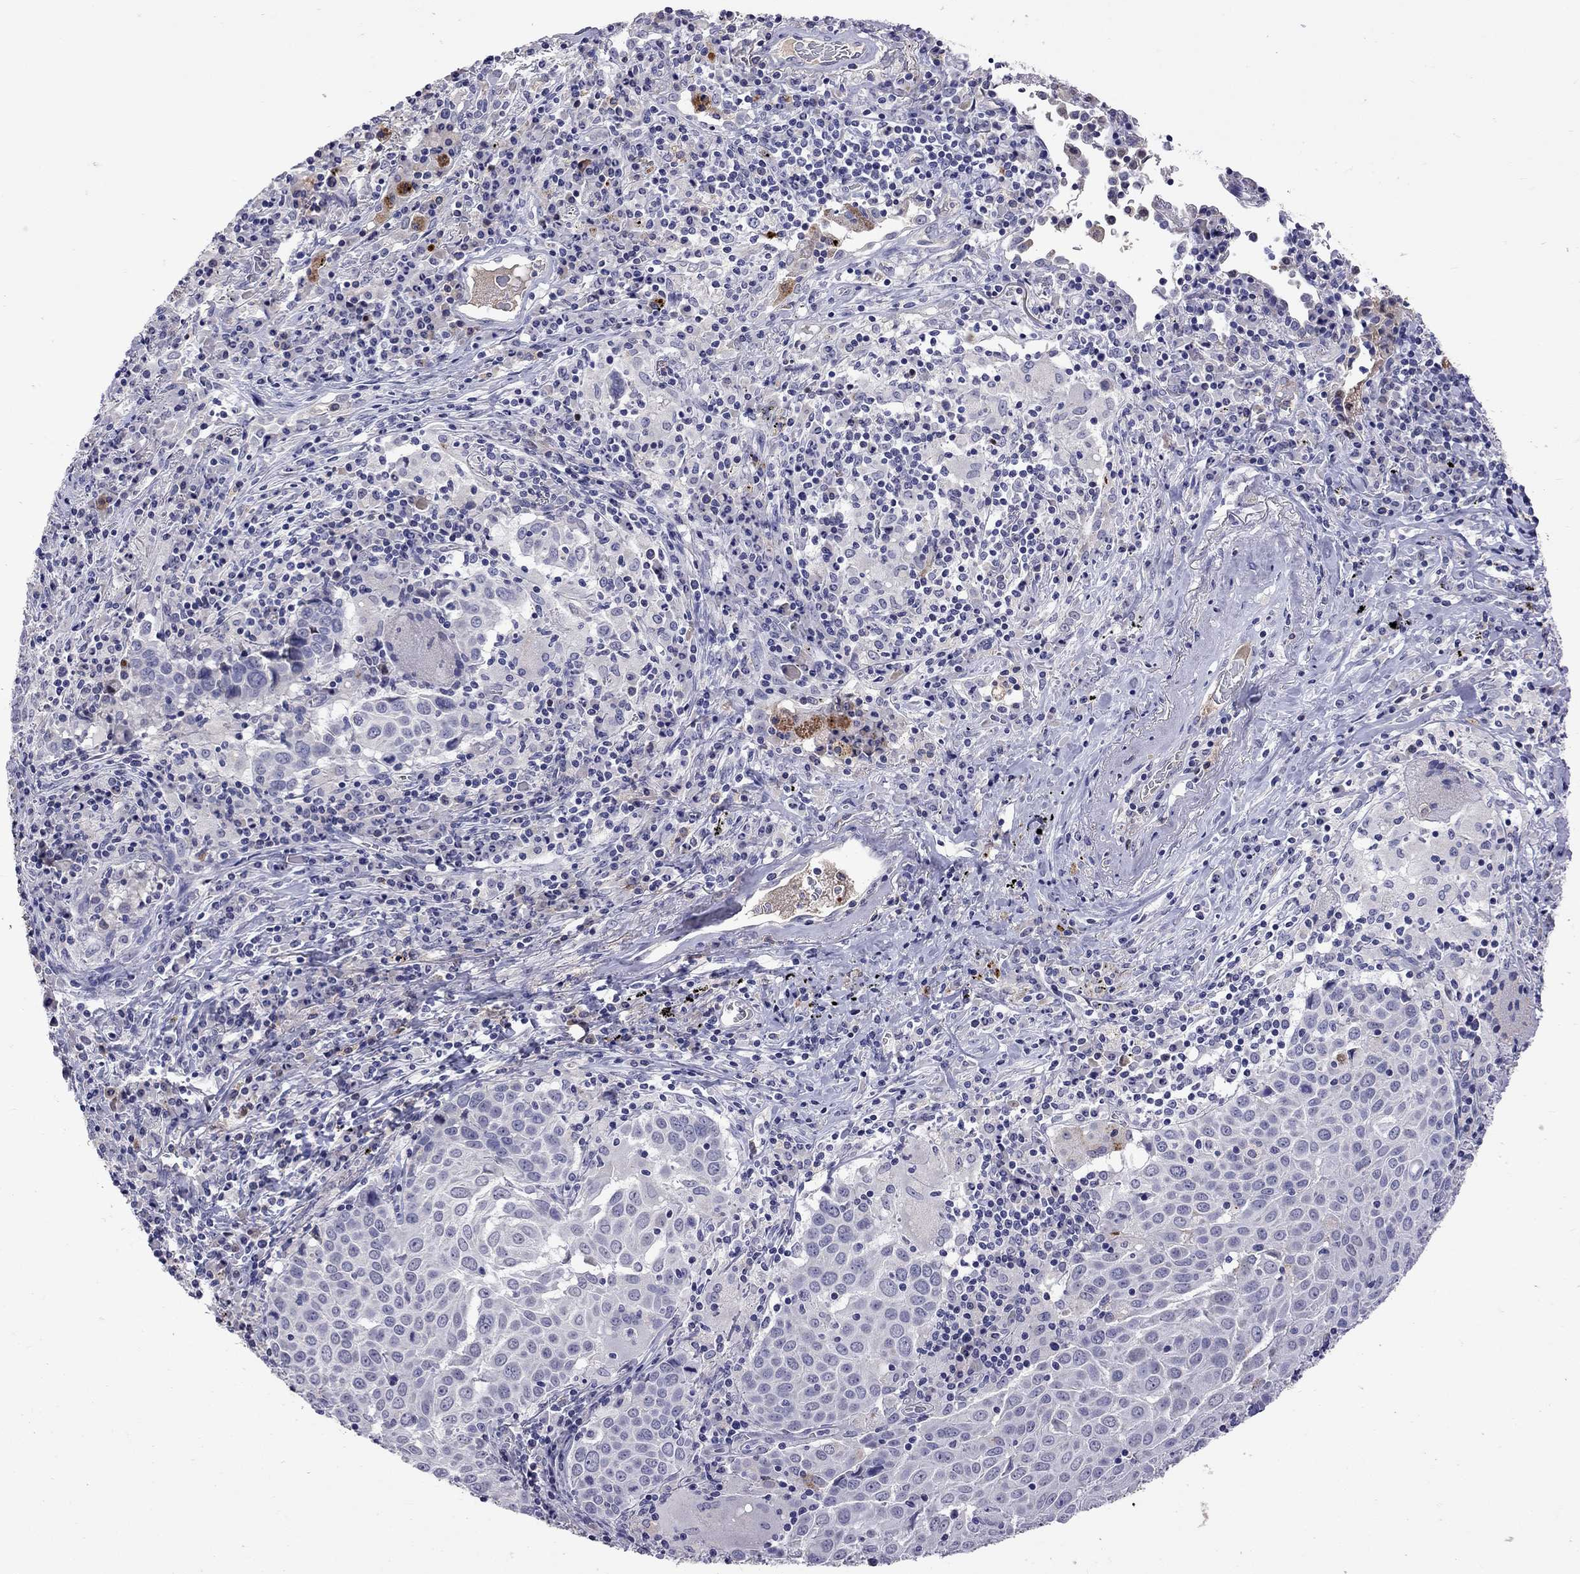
{"staining": {"intensity": "negative", "quantity": "none", "location": "none"}, "tissue": "lung cancer", "cell_type": "Tumor cells", "image_type": "cancer", "snomed": [{"axis": "morphology", "description": "Squamous cell carcinoma, NOS"}, {"axis": "topography", "description": "Lung"}], "caption": "This is an immunohistochemistry (IHC) photomicrograph of lung cancer. There is no positivity in tumor cells.", "gene": "SERPINA3", "patient": {"sex": "male", "age": 57}}